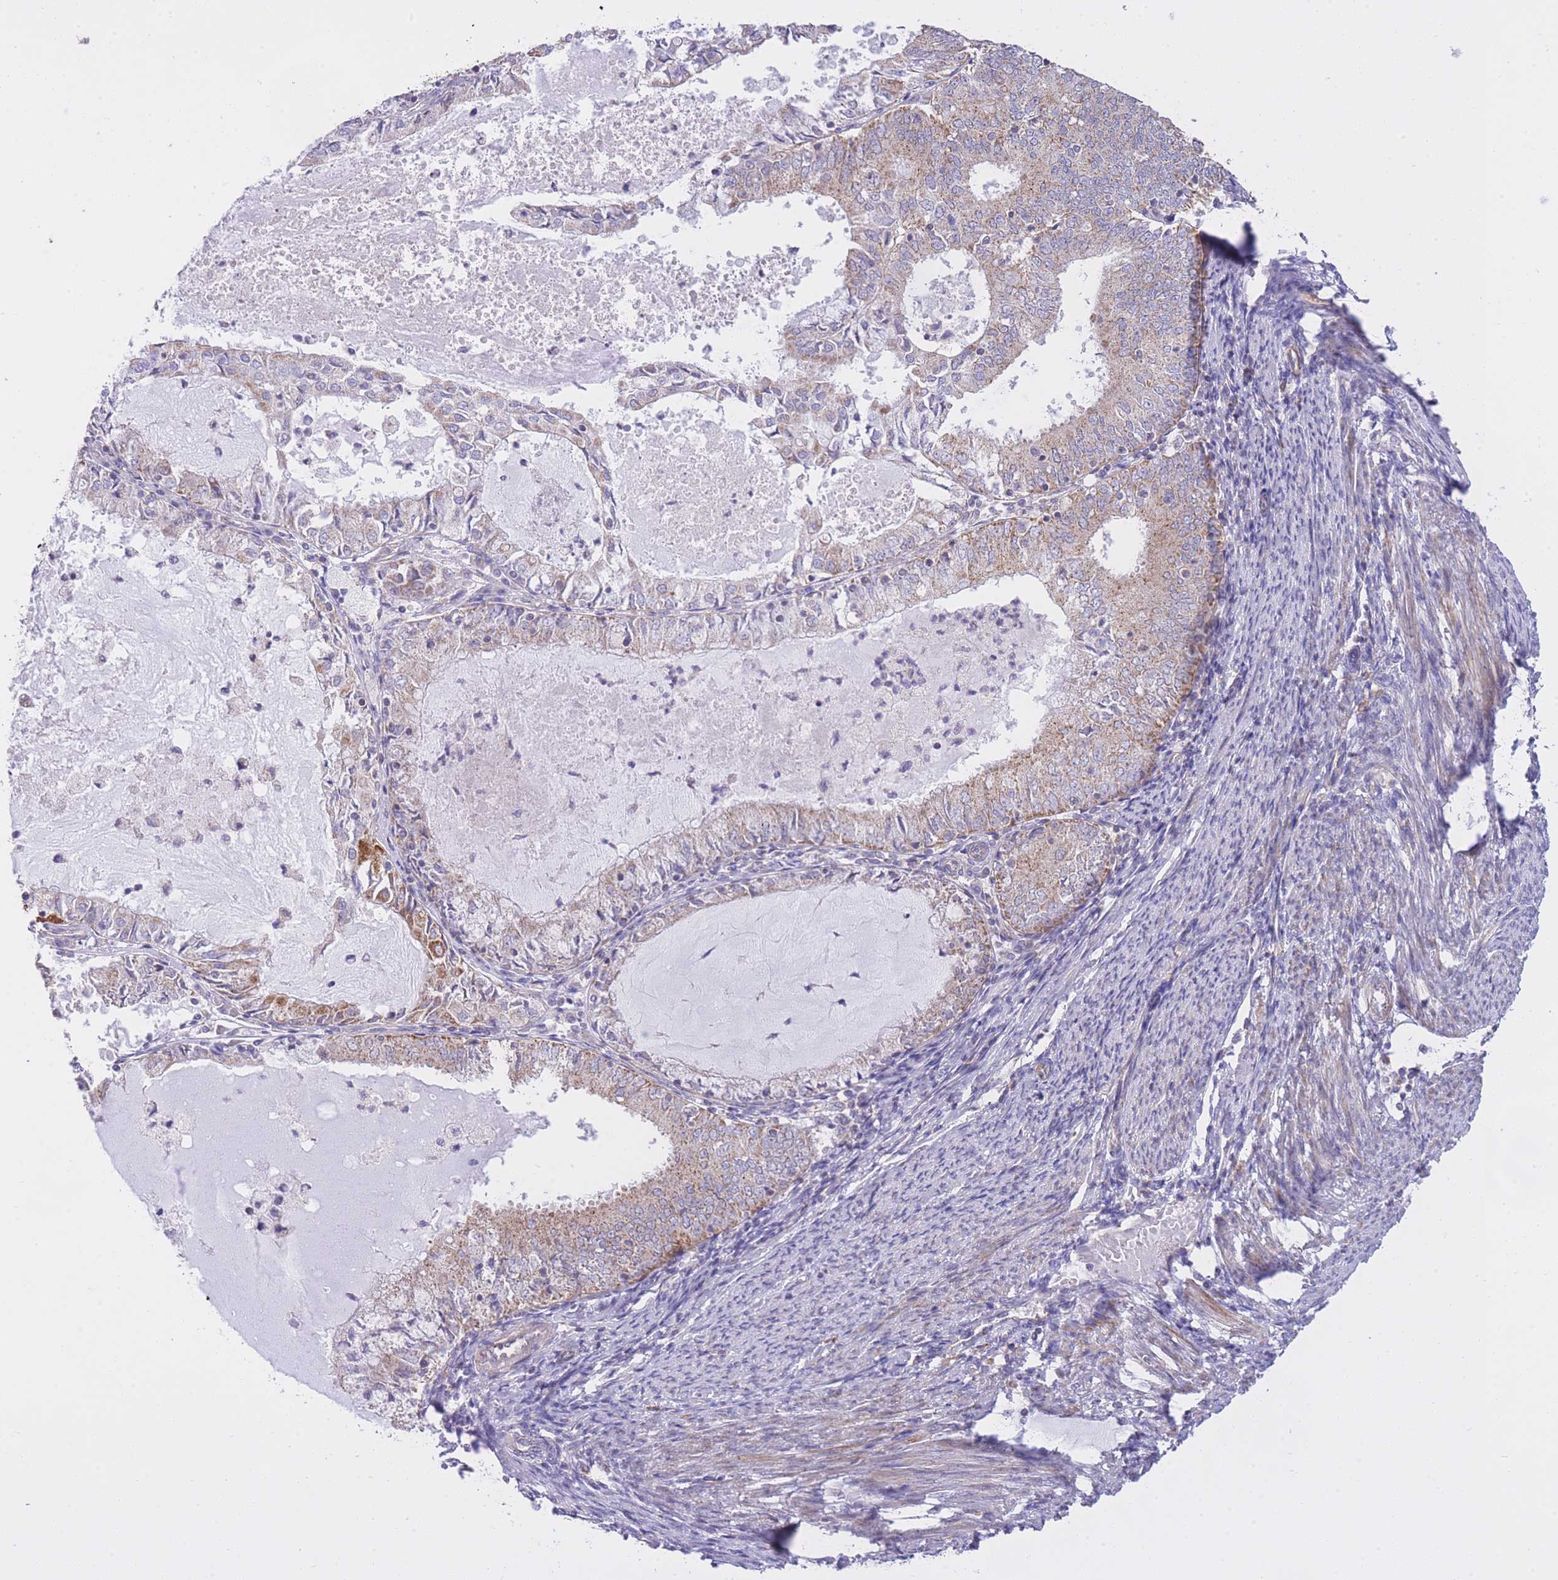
{"staining": {"intensity": "weak", "quantity": ">75%", "location": "cytoplasmic/membranous"}, "tissue": "endometrial cancer", "cell_type": "Tumor cells", "image_type": "cancer", "snomed": [{"axis": "morphology", "description": "Adenocarcinoma, NOS"}, {"axis": "topography", "description": "Endometrium"}], "caption": "Protein analysis of adenocarcinoma (endometrial) tissue exhibits weak cytoplasmic/membranous staining in about >75% of tumor cells. The protein is stained brown, and the nuclei are stained in blue (DAB (3,3'-diaminobenzidine) IHC with brightfield microscopy, high magnification).", "gene": "CTBP1", "patient": {"sex": "female", "age": 57}}